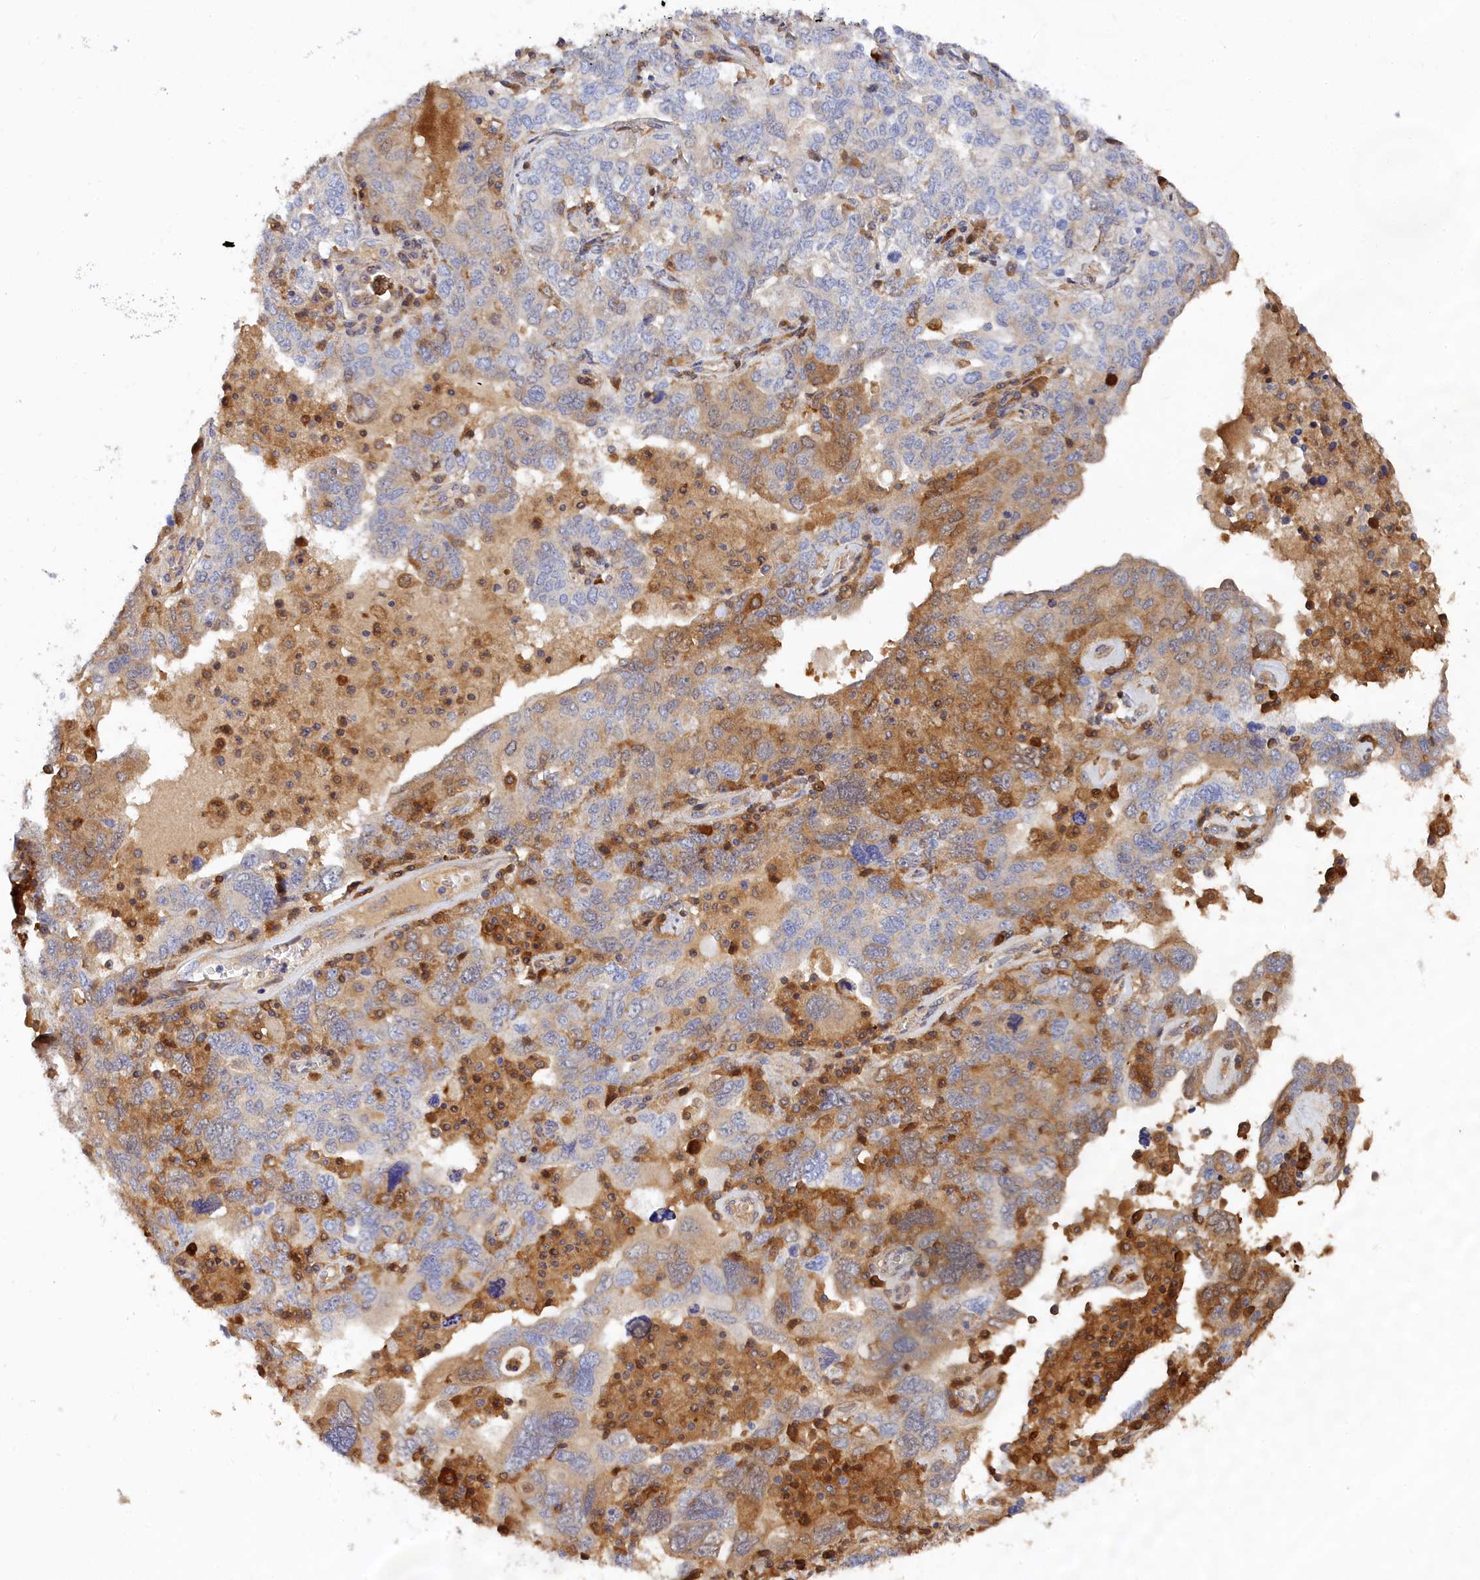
{"staining": {"intensity": "moderate", "quantity": "<25%", "location": "cytoplasmic/membranous"}, "tissue": "ovarian cancer", "cell_type": "Tumor cells", "image_type": "cancer", "snomed": [{"axis": "morphology", "description": "Carcinoma, endometroid"}, {"axis": "topography", "description": "Ovary"}], "caption": "Protein expression analysis of human ovarian endometroid carcinoma reveals moderate cytoplasmic/membranous positivity in about <25% of tumor cells. (brown staining indicates protein expression, while blue staining denotes nuclei).", "gene": "SPATA5L1", "patient": {"sex": "female", "age": 62}}